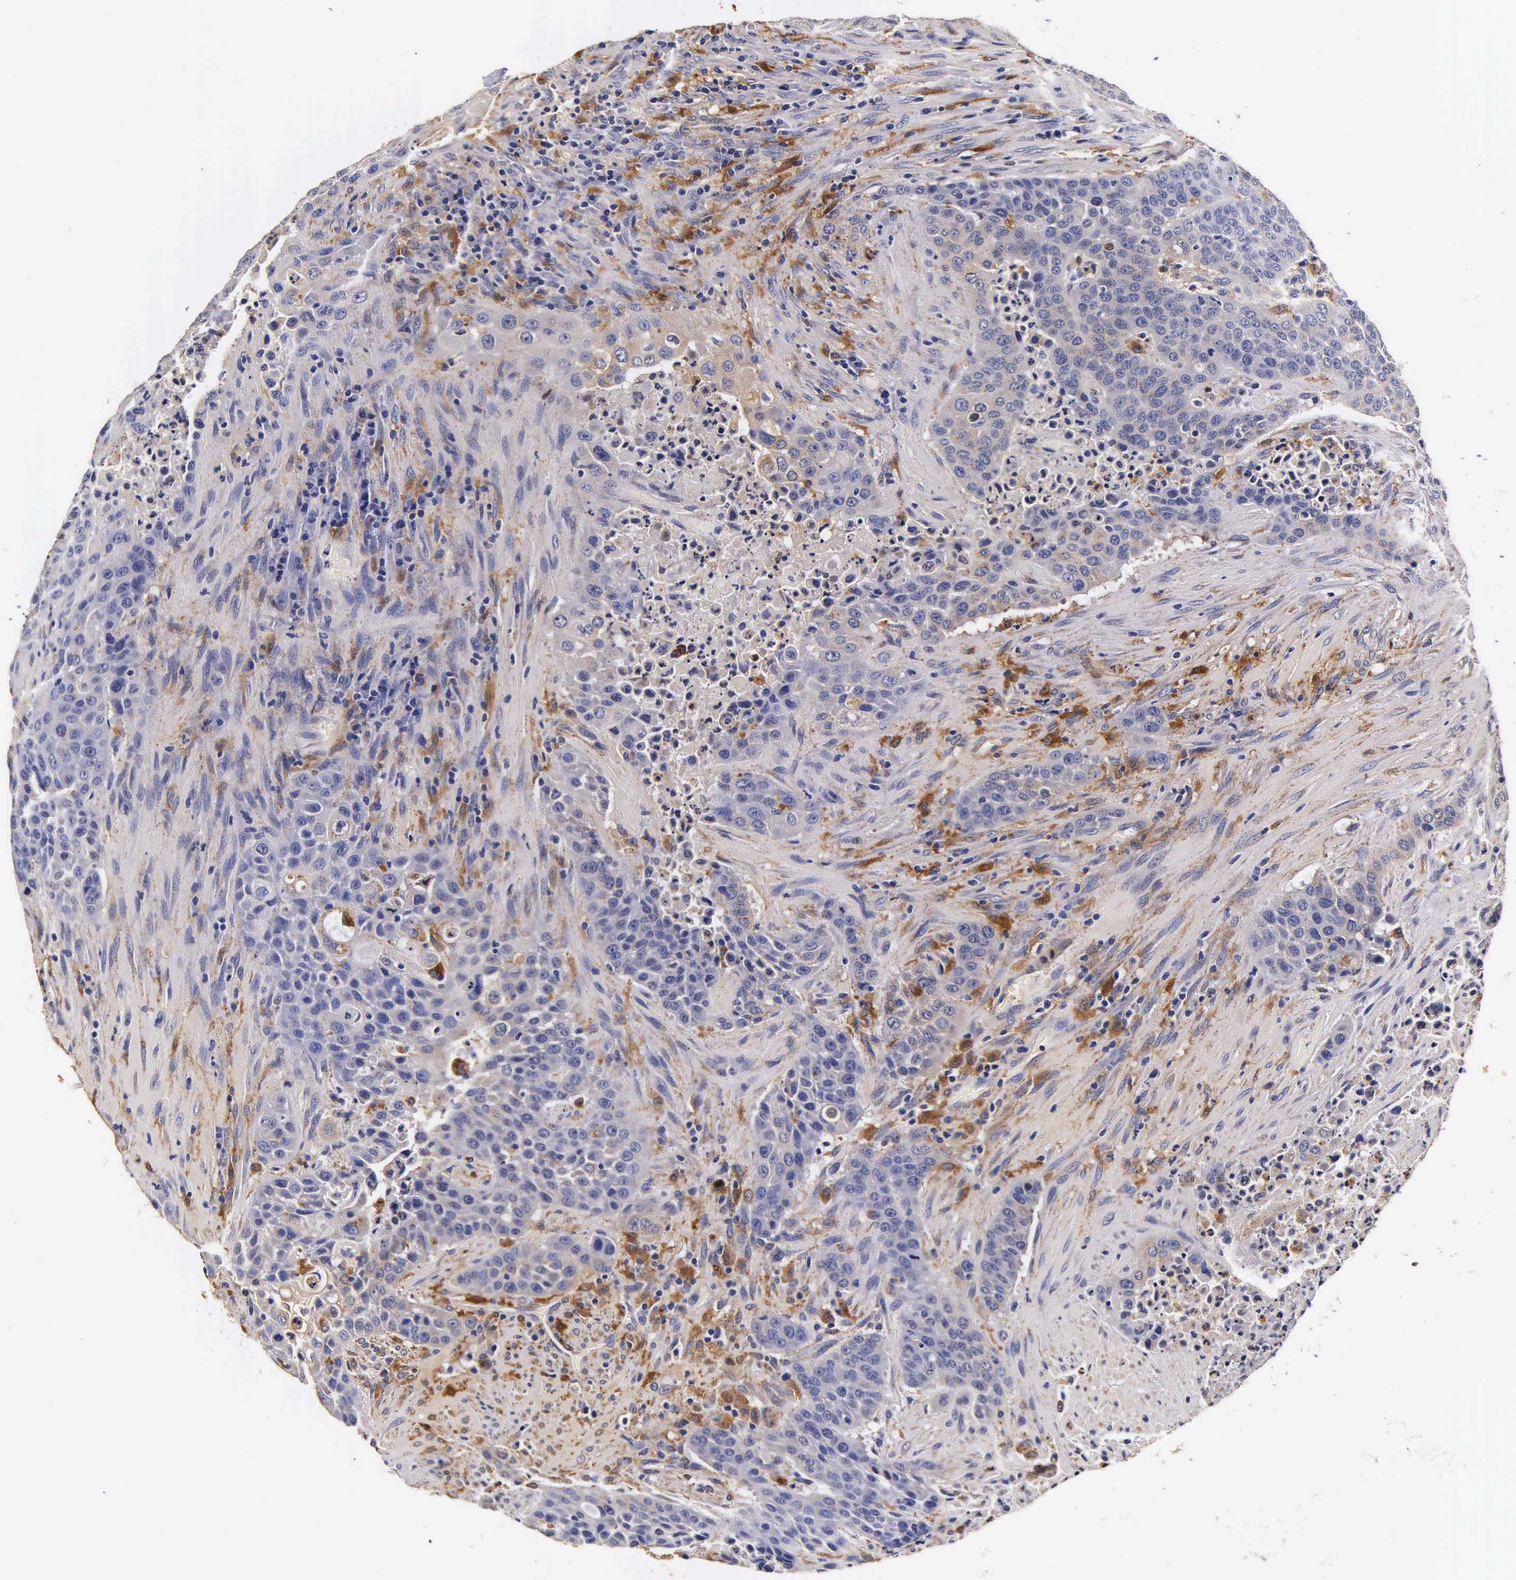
{"staining": {"intensity": "weak", "quantity": "<25%", "location": "cytoplasmic/membranous"}, "tissue": "urothelial cancer", "cell_type": "Tumor cells", "image_type": "cancer", "snomed": [{"axis": "morphology", "description": "Urothelial carcinoma, High grade"}, {"axis": "topography", "description": "Urinary bladder"}], "caption": "Micrograph shows no protein staining in tumor cells of urothelial cancer tissue.", "gene": "CTSB", "patient": {"sex": "male", "age": 74}}